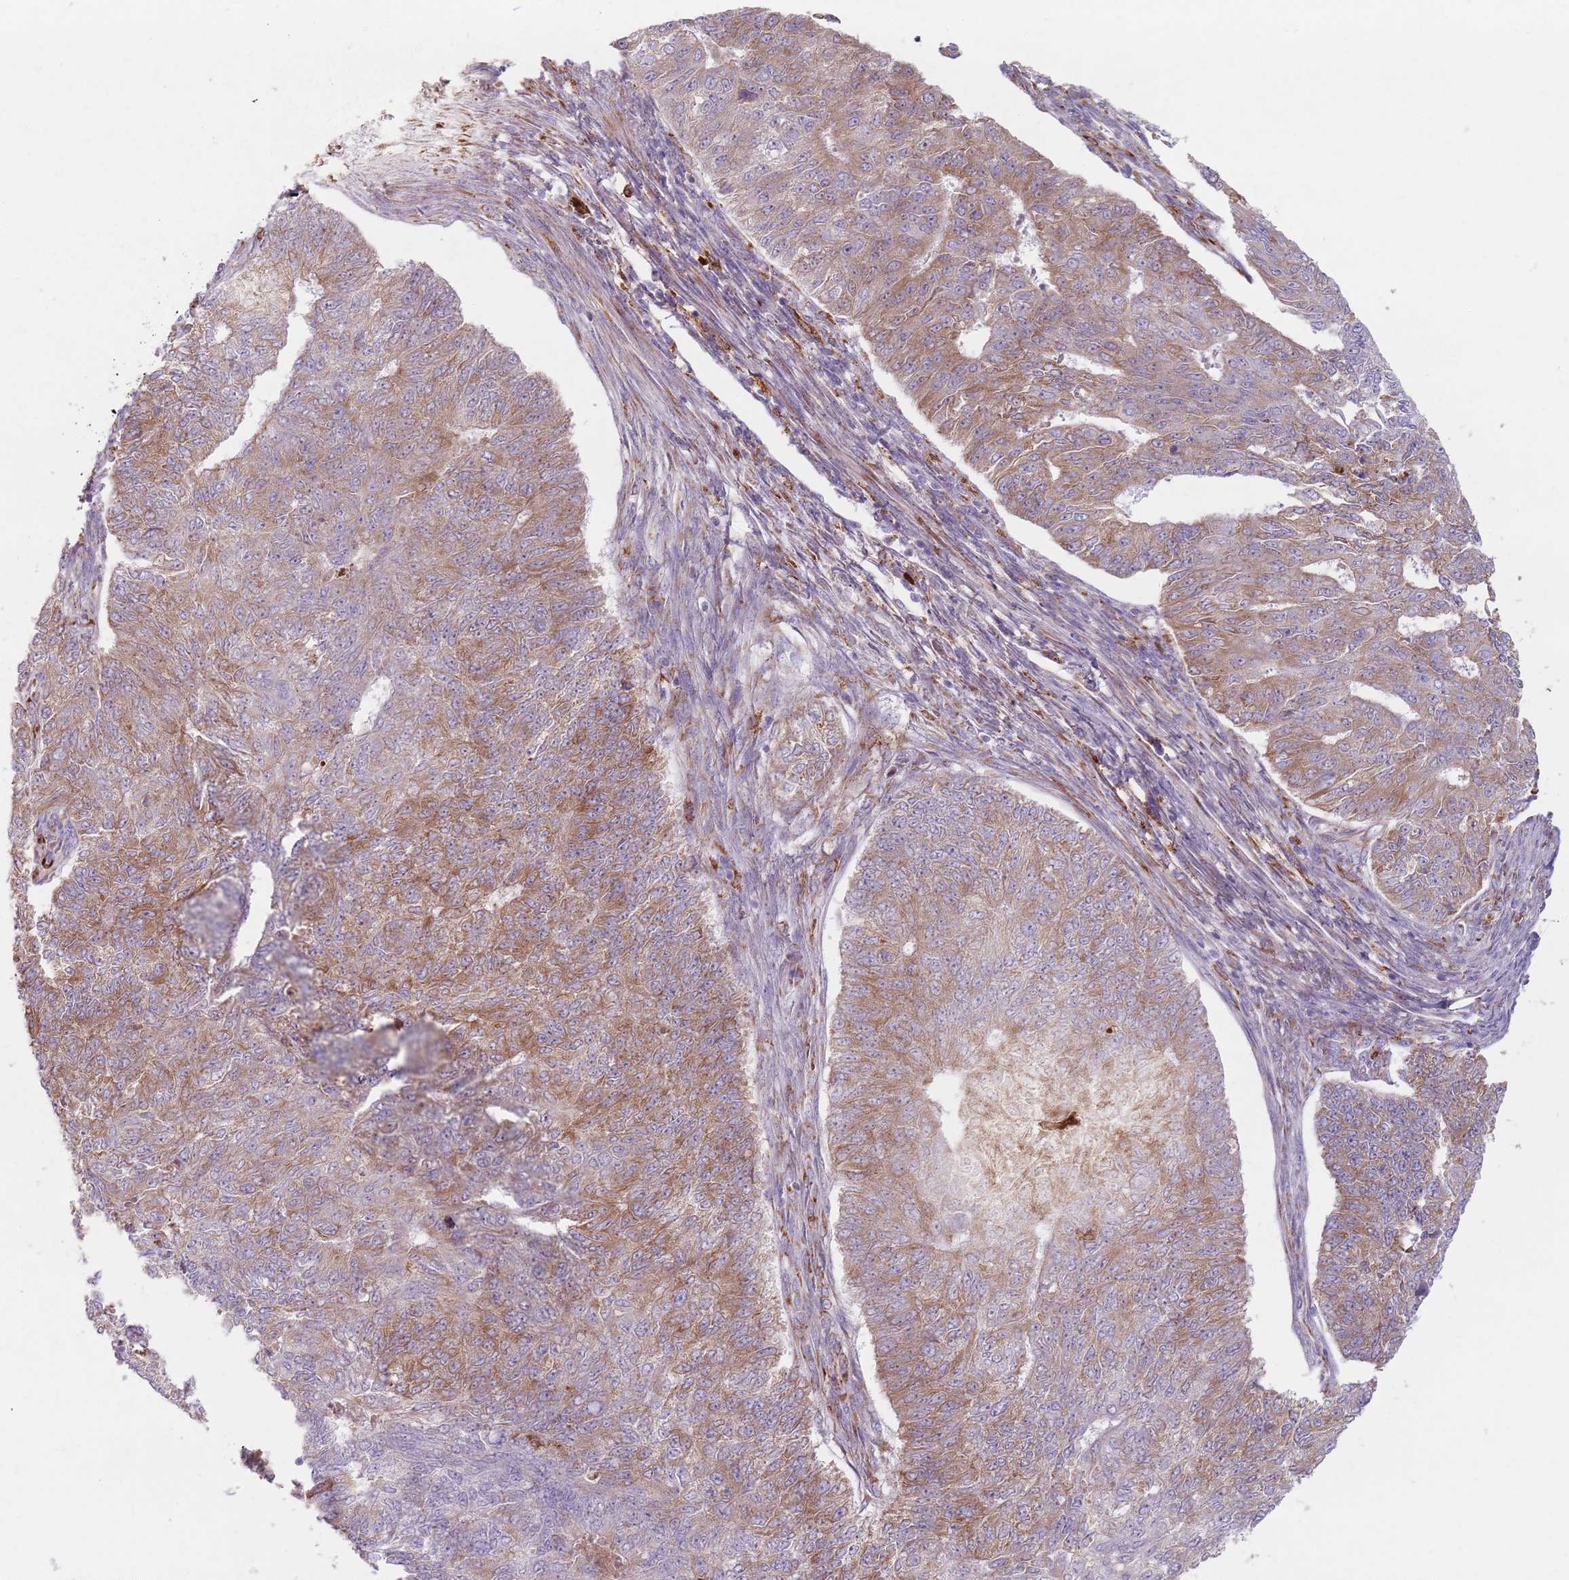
{"staining": {"intensity": "moderate", "quantity": "25%-75%", "location": "cytoplasmic/membranous"}, "tissue": "endometrial cancer", "cell_type": "Tumor cells", "image_type": "cancer", "snomed": [{"axis": "morphology", "description": "Adenocarcinoma, NOS"}, {"axis": "topography", "description": "Endometrium"}], "caption": "This is an image of immunohistochemistry (IHC) staining of adenocarcinoma (endometrial), which shows moderate expression in the cytoplasmic/membranous of tumor cells.", "gene": "COLGALT1", "patient": {"sex": "female", "age": 32}}